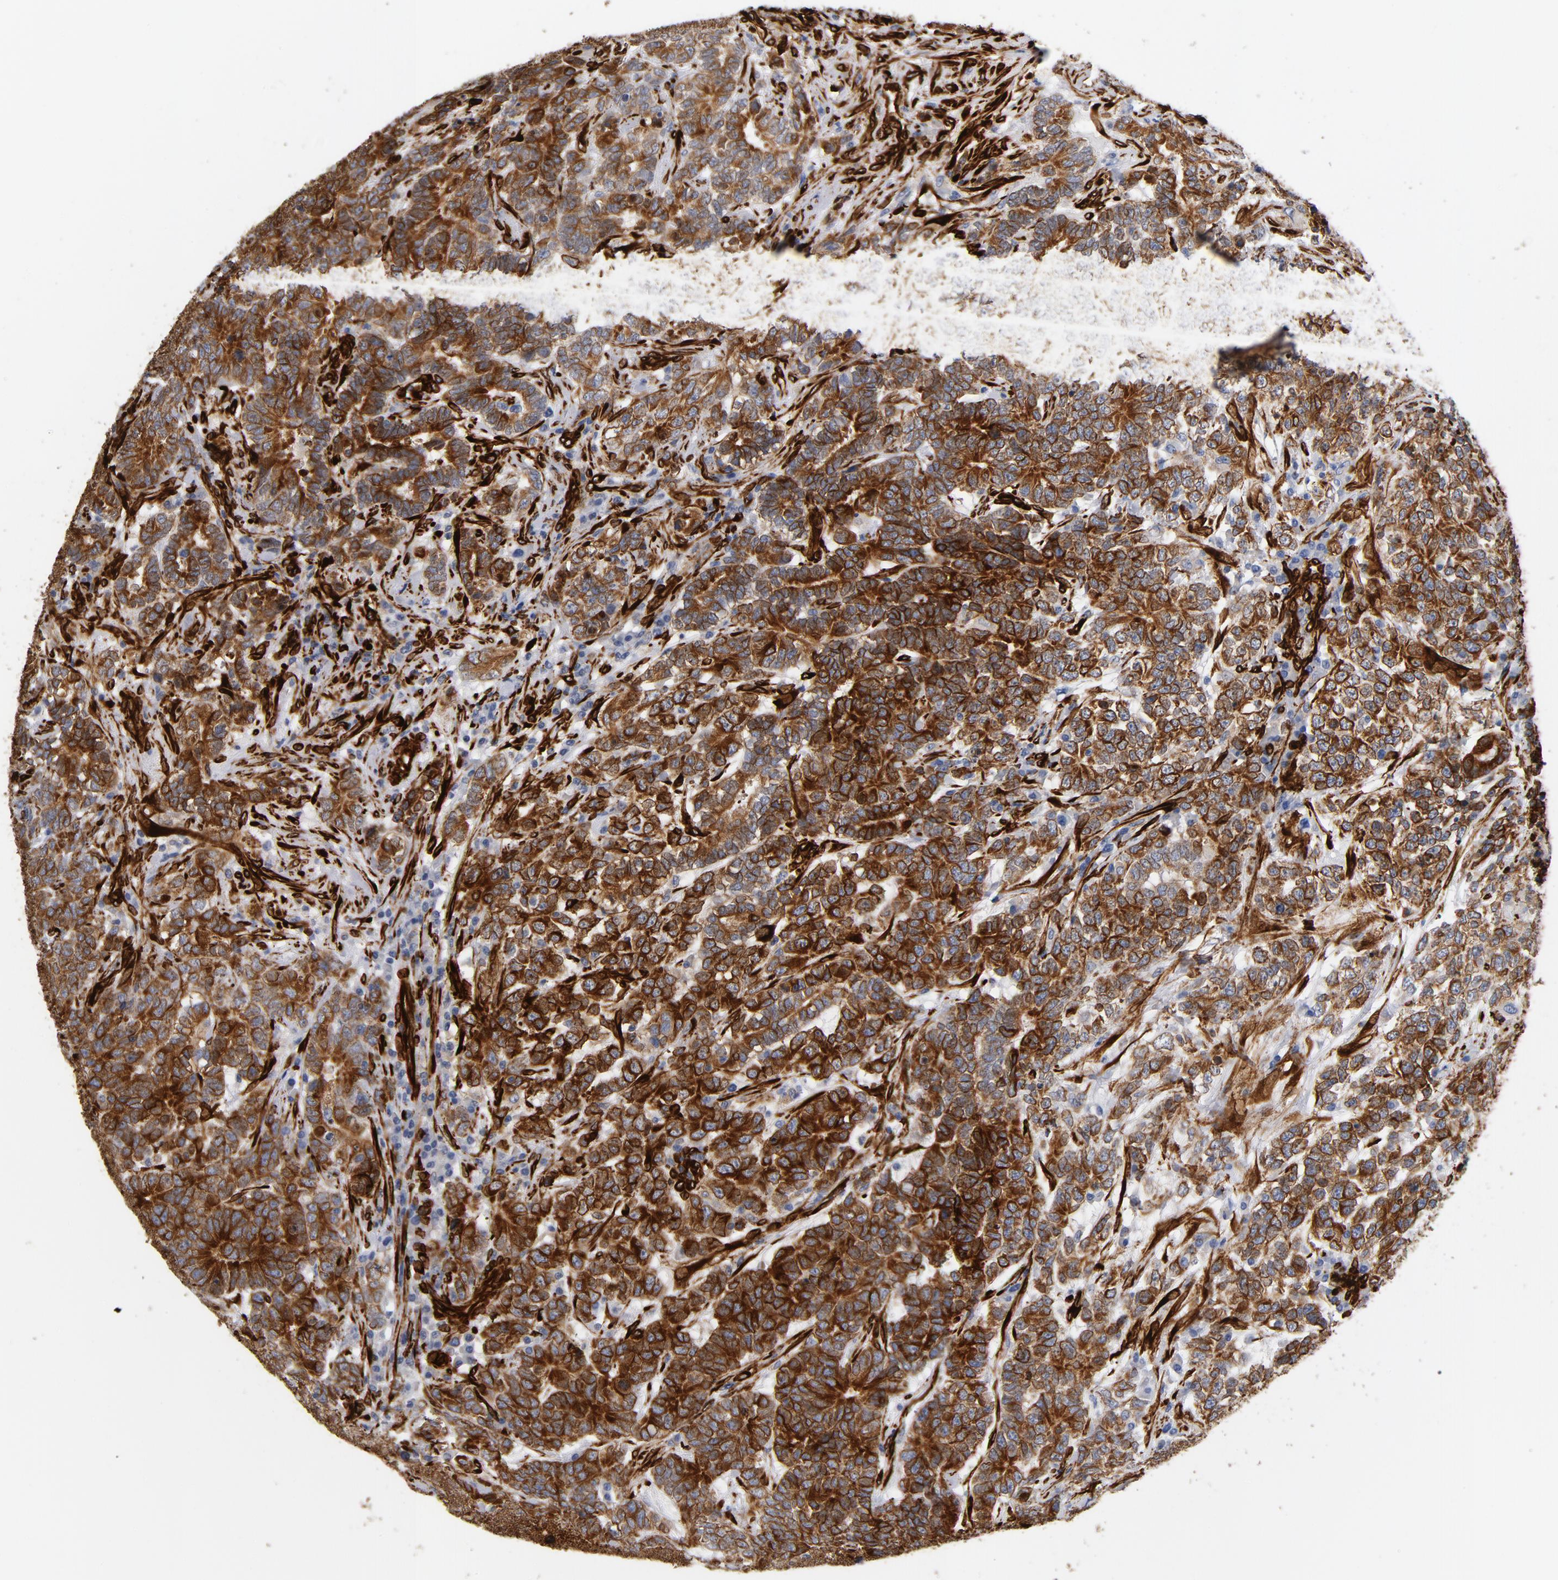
{"staining": {"intensity": "strong", "quantity": ">75%", "location": "cytoplasmic/membranous"}, "tissue": "testis cancer", "cell_type": "Tumor cells", "image_type": "cancer", "snomed": [{"axis": "morphology", "description": "Carcinoma, Embryonal, NOS"}, {"axis": "topography", "description": "Testis"}], "caption": "Protein staining of testis embryonal carcinoma tissue shows strong cytoplasmic/membranous expression in about >75% of tumor cells.", "gene": "SERPINH1", "patient": {"sex": "male", "age": 26}}